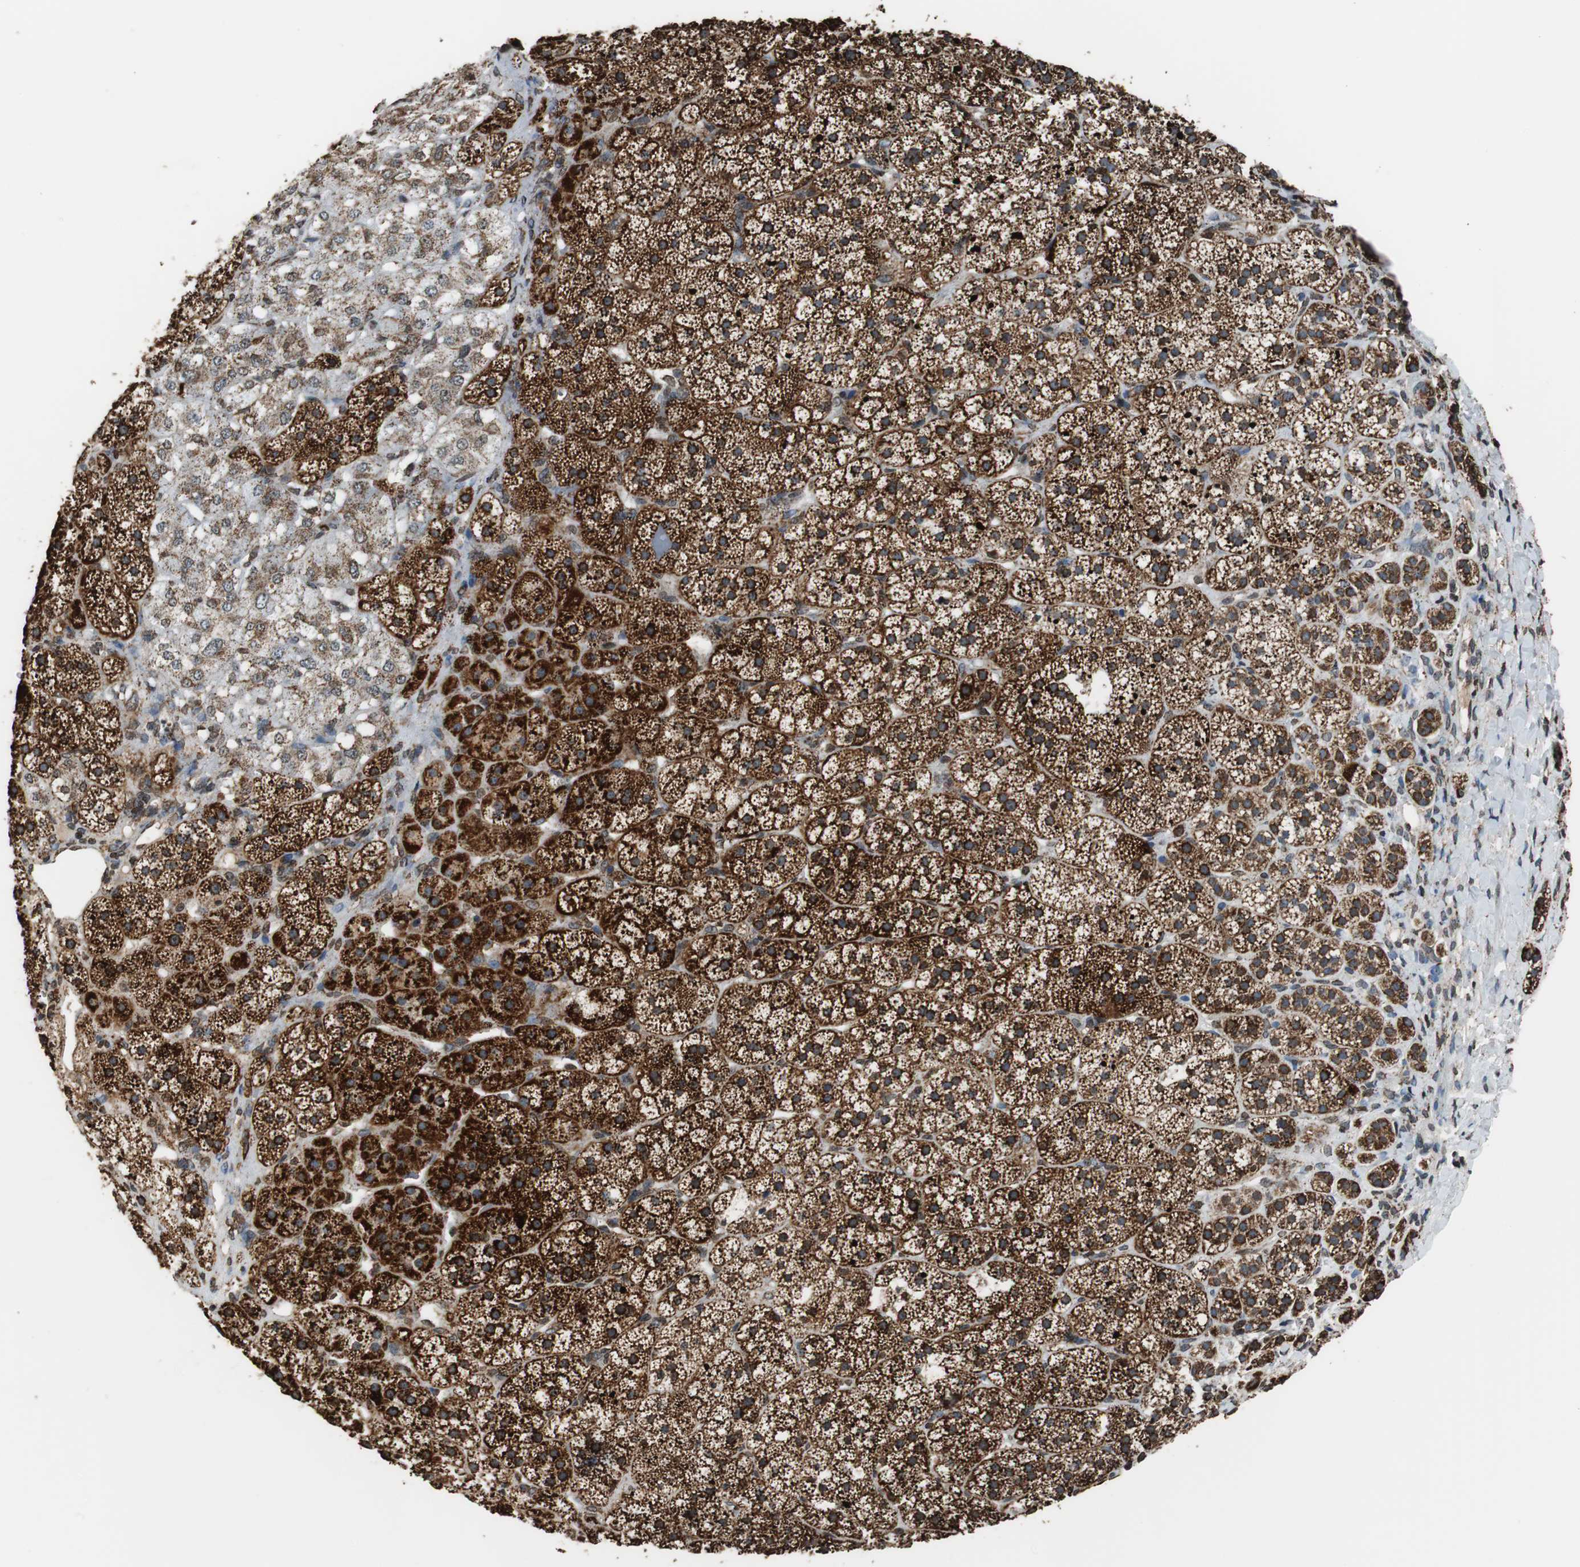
{"staining": {"intensity": "strong", "quantity": ">75%", "location": "cytoplasmic/membranous"}, "tissue": "adrenal gland", "cell_type": "Glandular cells", "image_type": "normal", "snomed": [{"axis": "morphology", "description": "Normal tissue, NOS"}, {"axis": "topography", "description": "Adrenal gland"}], "caption": "Glandular cells reveal strong cytoplasmic/membranous staining in about >75% of cells in normal adrenal gland.", "gene": "HSPA9", "patient": {"sex": "female", "age": 44}}